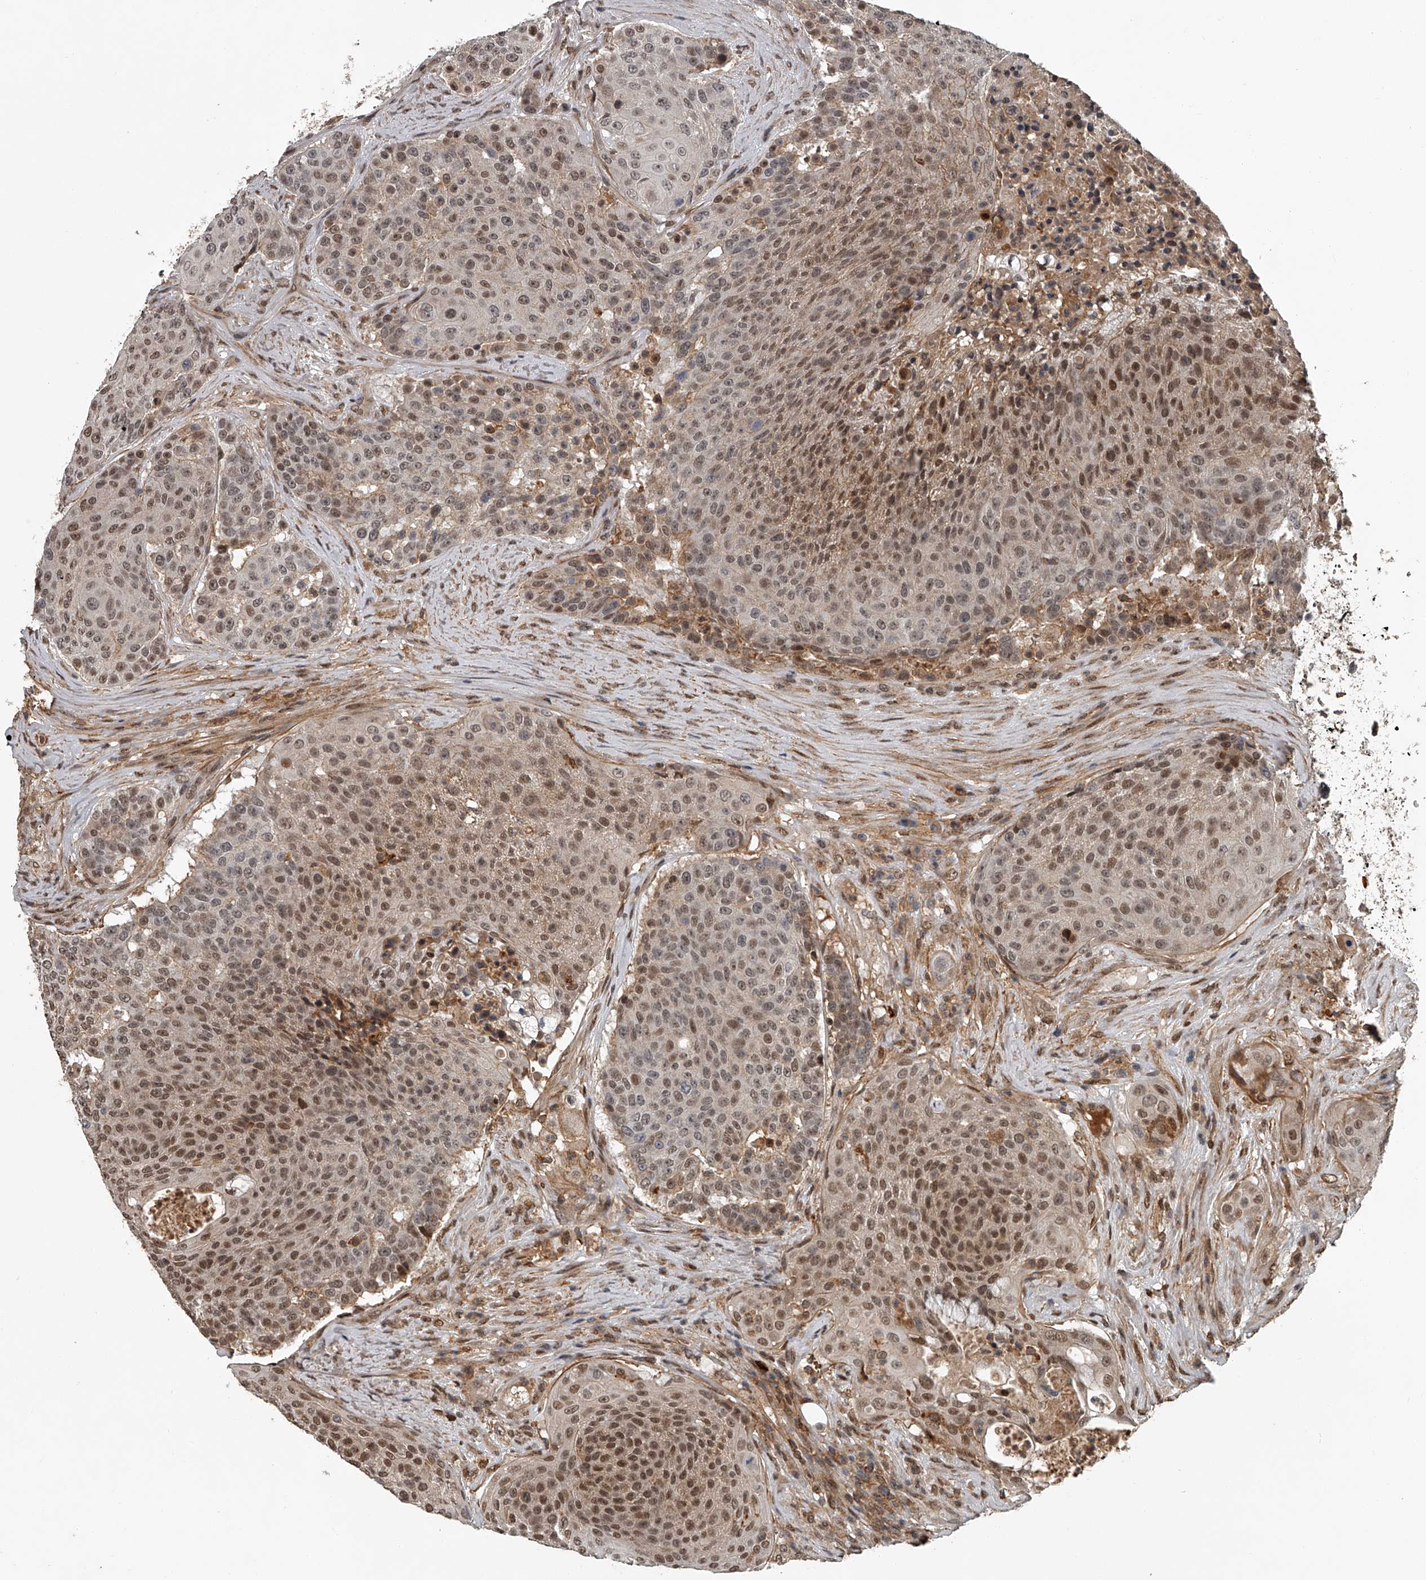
{"staining": {"intensity": "moderate", "quantity": ">75%", "location": "nuclear"}, "tissue": "urothelial cancer", "cell_type": "Tumor cells", "image_type": "cancer", "snomed": [{"axis": "morphology", "description": "Urothelial carcinoma, High grade"}, {"axis": "topography", "description": "Urinary bladder"}], "caption": "Human high-grade urothelial carcinoma stained with a protein marker shows moderate staining in tumor cells.", "gene": "PLEKHG1", "patient": {"sex": "female", "age": 63}}